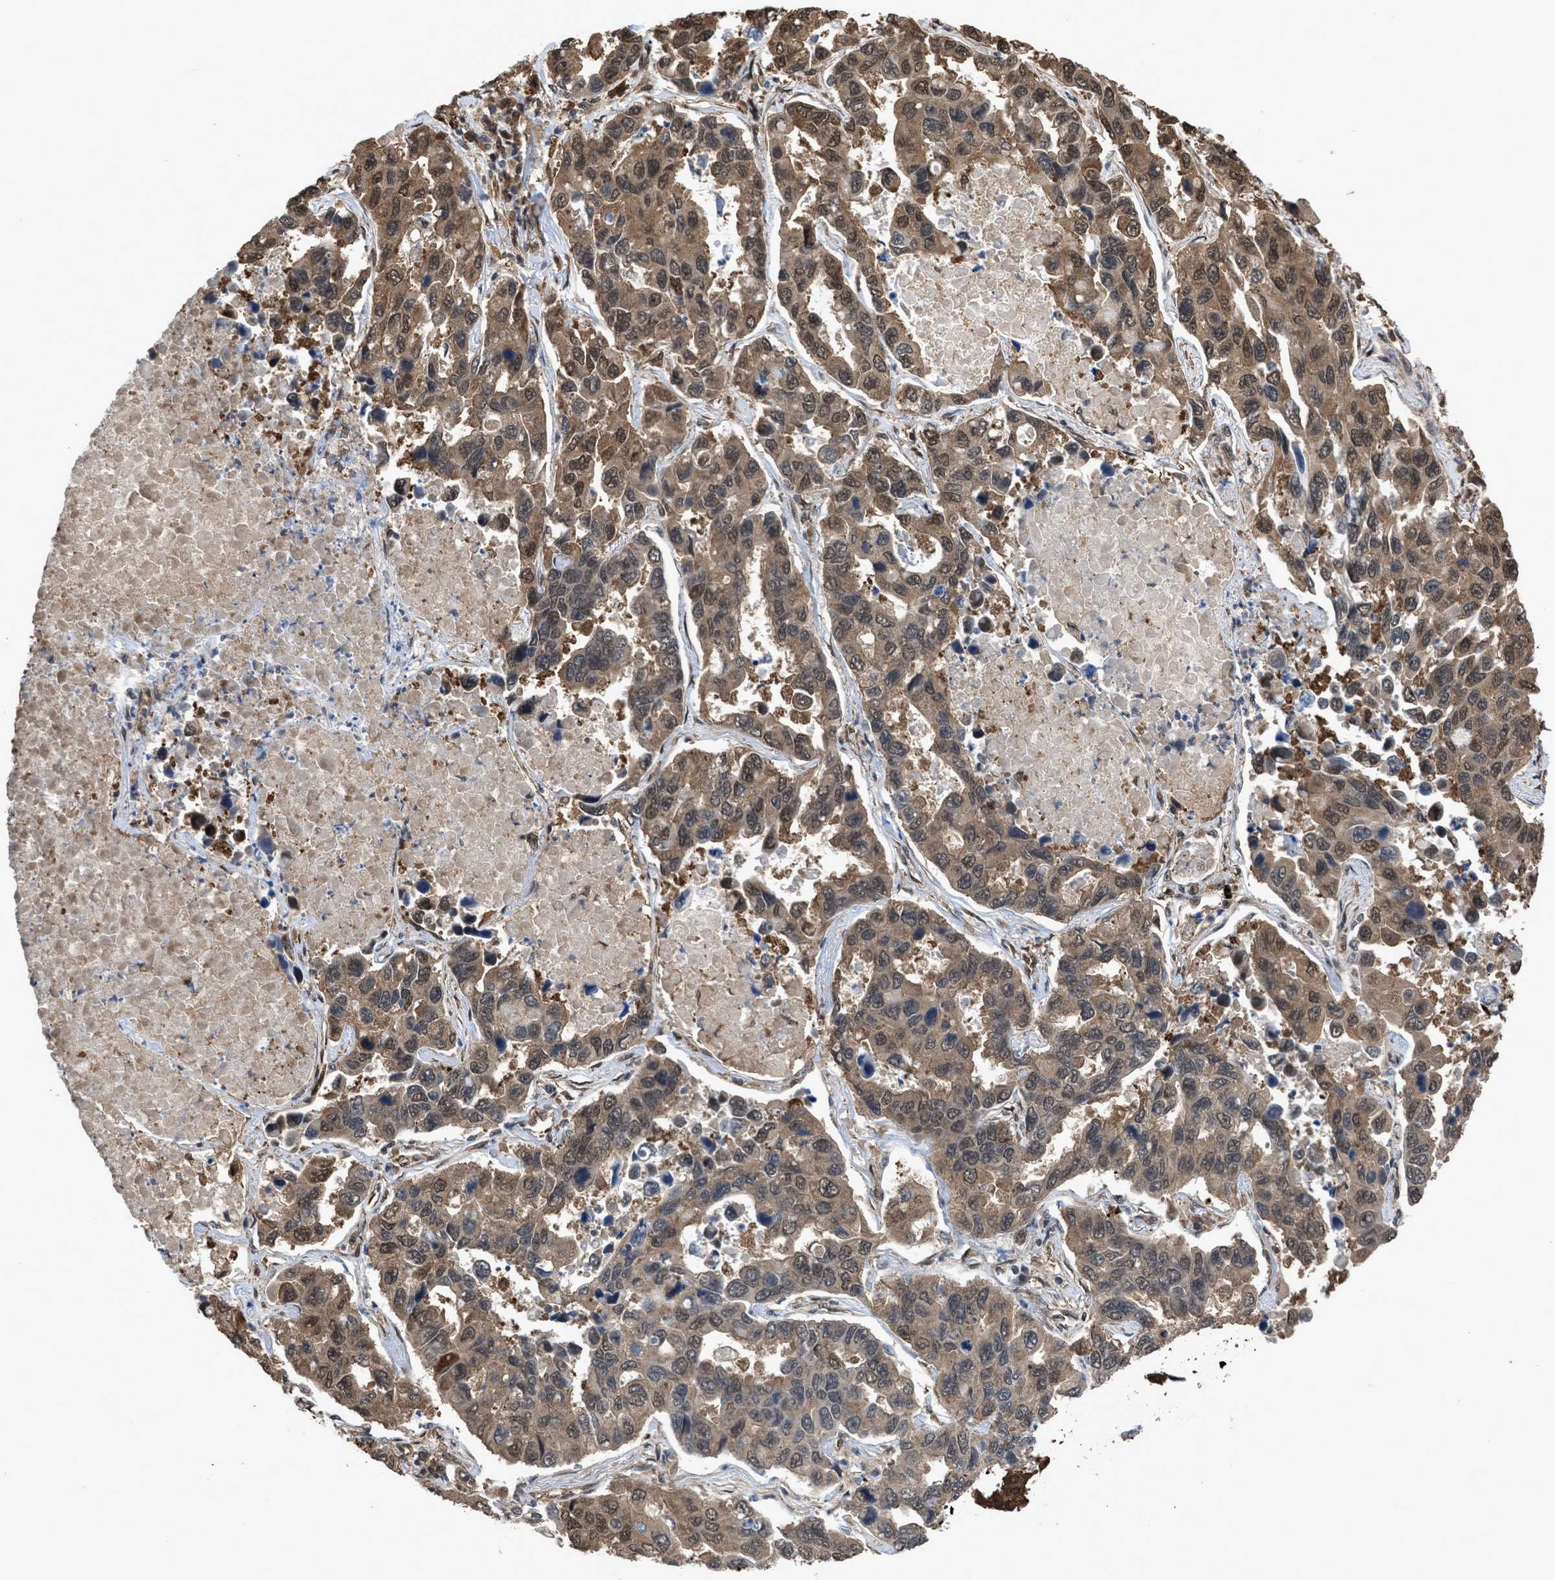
{"staining": {"intensity": "moderate", "quantity": ">75%", "location": "cytoplasmic/membranous,nuclear"}, "tissue": "lung cancer", "cell_type": "Tumor cells", "image_type": "cancer", "snomed": [{"axis": "morphology", "description": "Adenocarcinoma, NOS"}, {"axis": "topography", "description": "Lung"}], "caption": "An image of human lung cancer stained for a protein reveals moderate cytoplasmic/membranous and nuclear brown staining in tumor cells.", "gene": "YWHAG", "patient": {"sex": "male", "age": 64}}